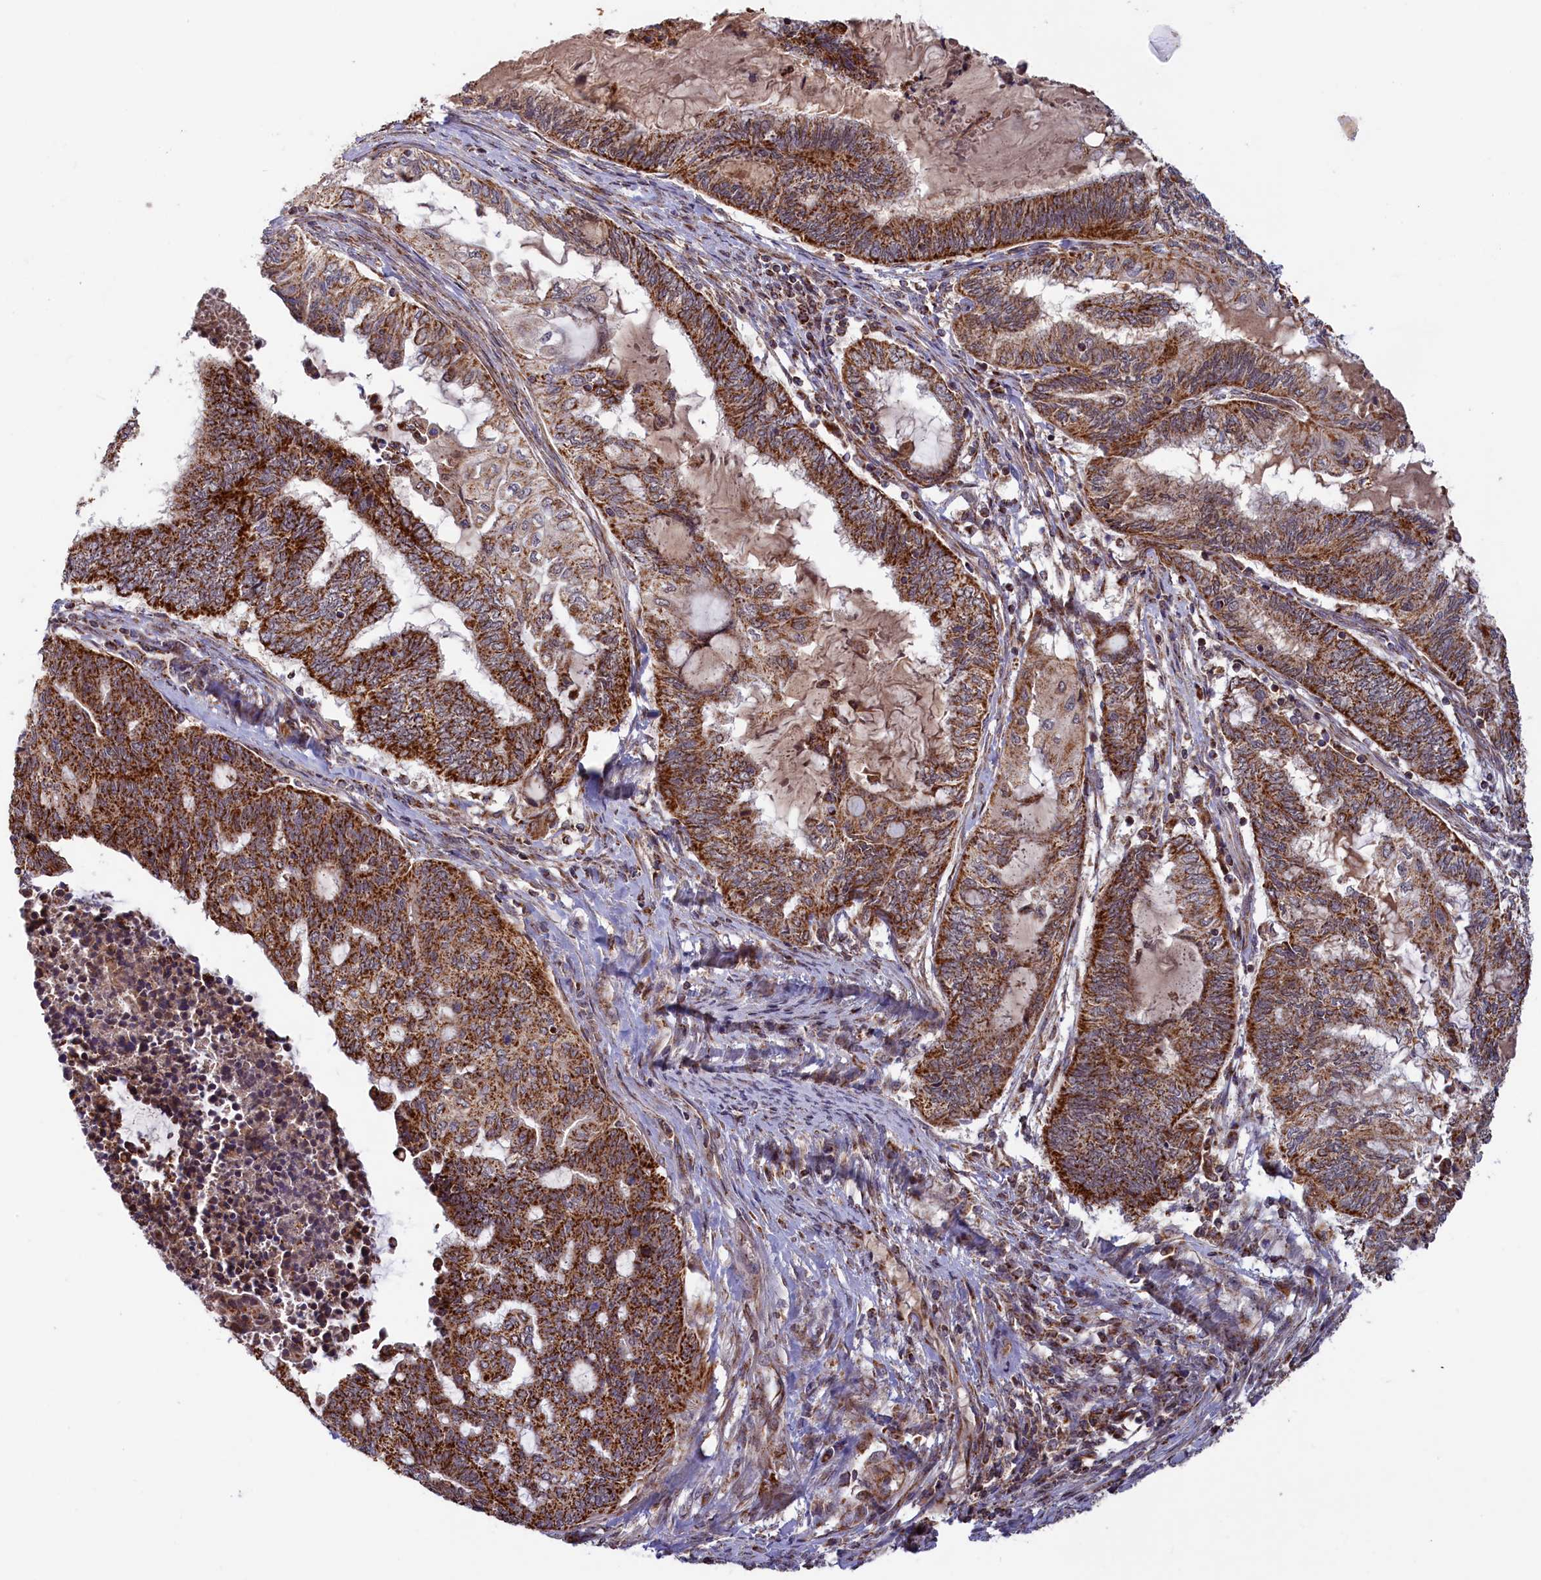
{"staining": {"intensity": "strong", "quantity": ">75%", "location": "cytoplasmic/membranous"}, "tissue": "endometrial cancer", "cell_type": "Tumor cells", "image_type": "cancer", "snomed": [{"axis": "morphology", "description": "Adenocarcinoma, NOS"}, {"axis": "topography", "description": "Uterus"}, {"axis": "topography", "description": "Endometrium"}], "caption": "DAB (3,3'-diaminobenzidine) immunohistochemical staining of human adenocarcinoma (endometrial) demonstrates strong cytoplasmic/membranous protein staining in about >75% of tumor cells.", "gene": "DUS3L", "patient": {"sex": "female", "age": 70}}